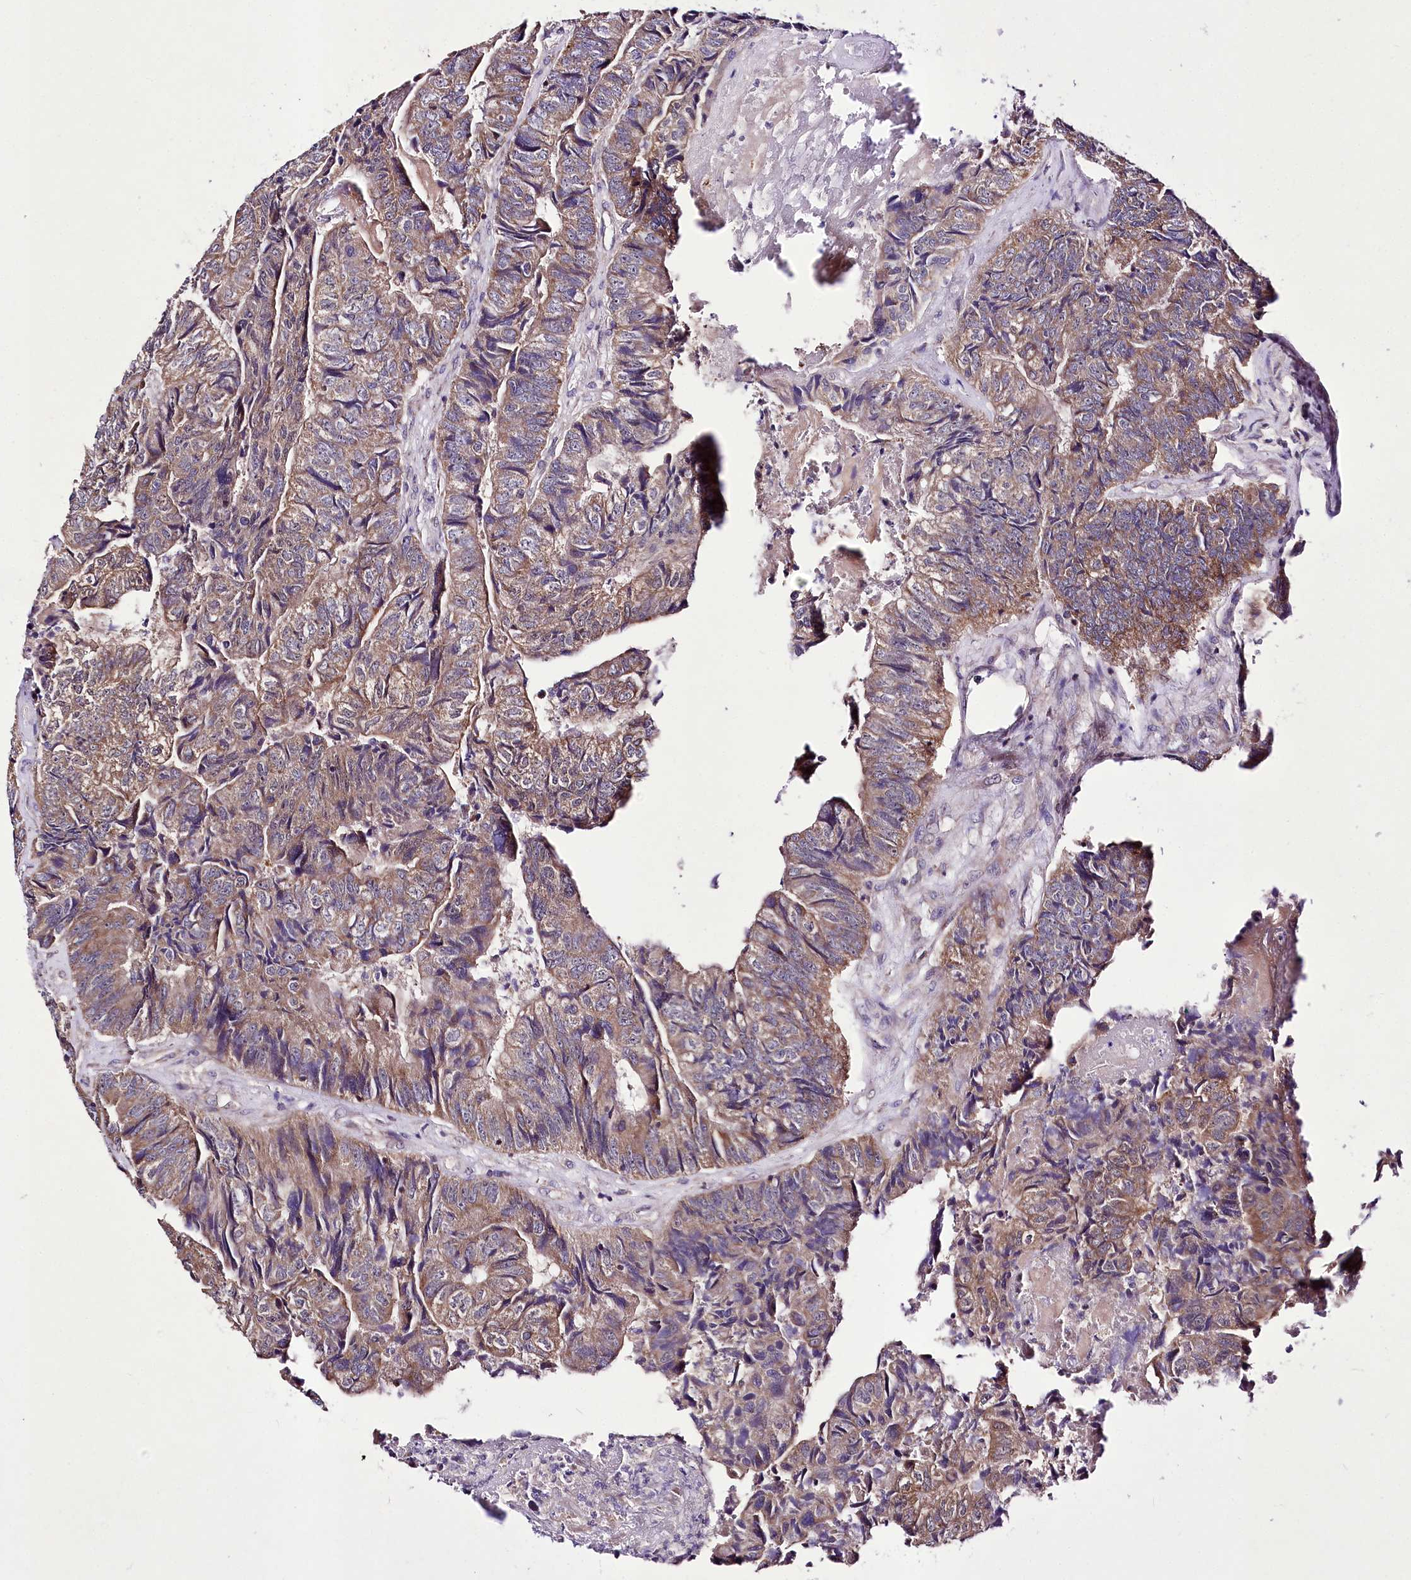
{"staining": {"intensity": "moderate", "quantity": ">75%", "location": "cytoplasmic/membranous"}, "tissue": "colorectal cancer", "cell_type": "Tumor cells", "image_type": "cancer", "snomed": [{"axis": "morphology", "description": "Adenocarcinoma, NOS"}, {"axis": "topography", "description": "Colon"}], "caption": "Immunohistochemistry (IHC) histopathology image of colorectal adenocarcinoma stained for a protein (brown), which reveals medium levels of moderate cytoplasmic/membranous positivity in about >75% of tumor cells.", "gene": "ATE1", "patient": {"sex": "female", "age": 67}}